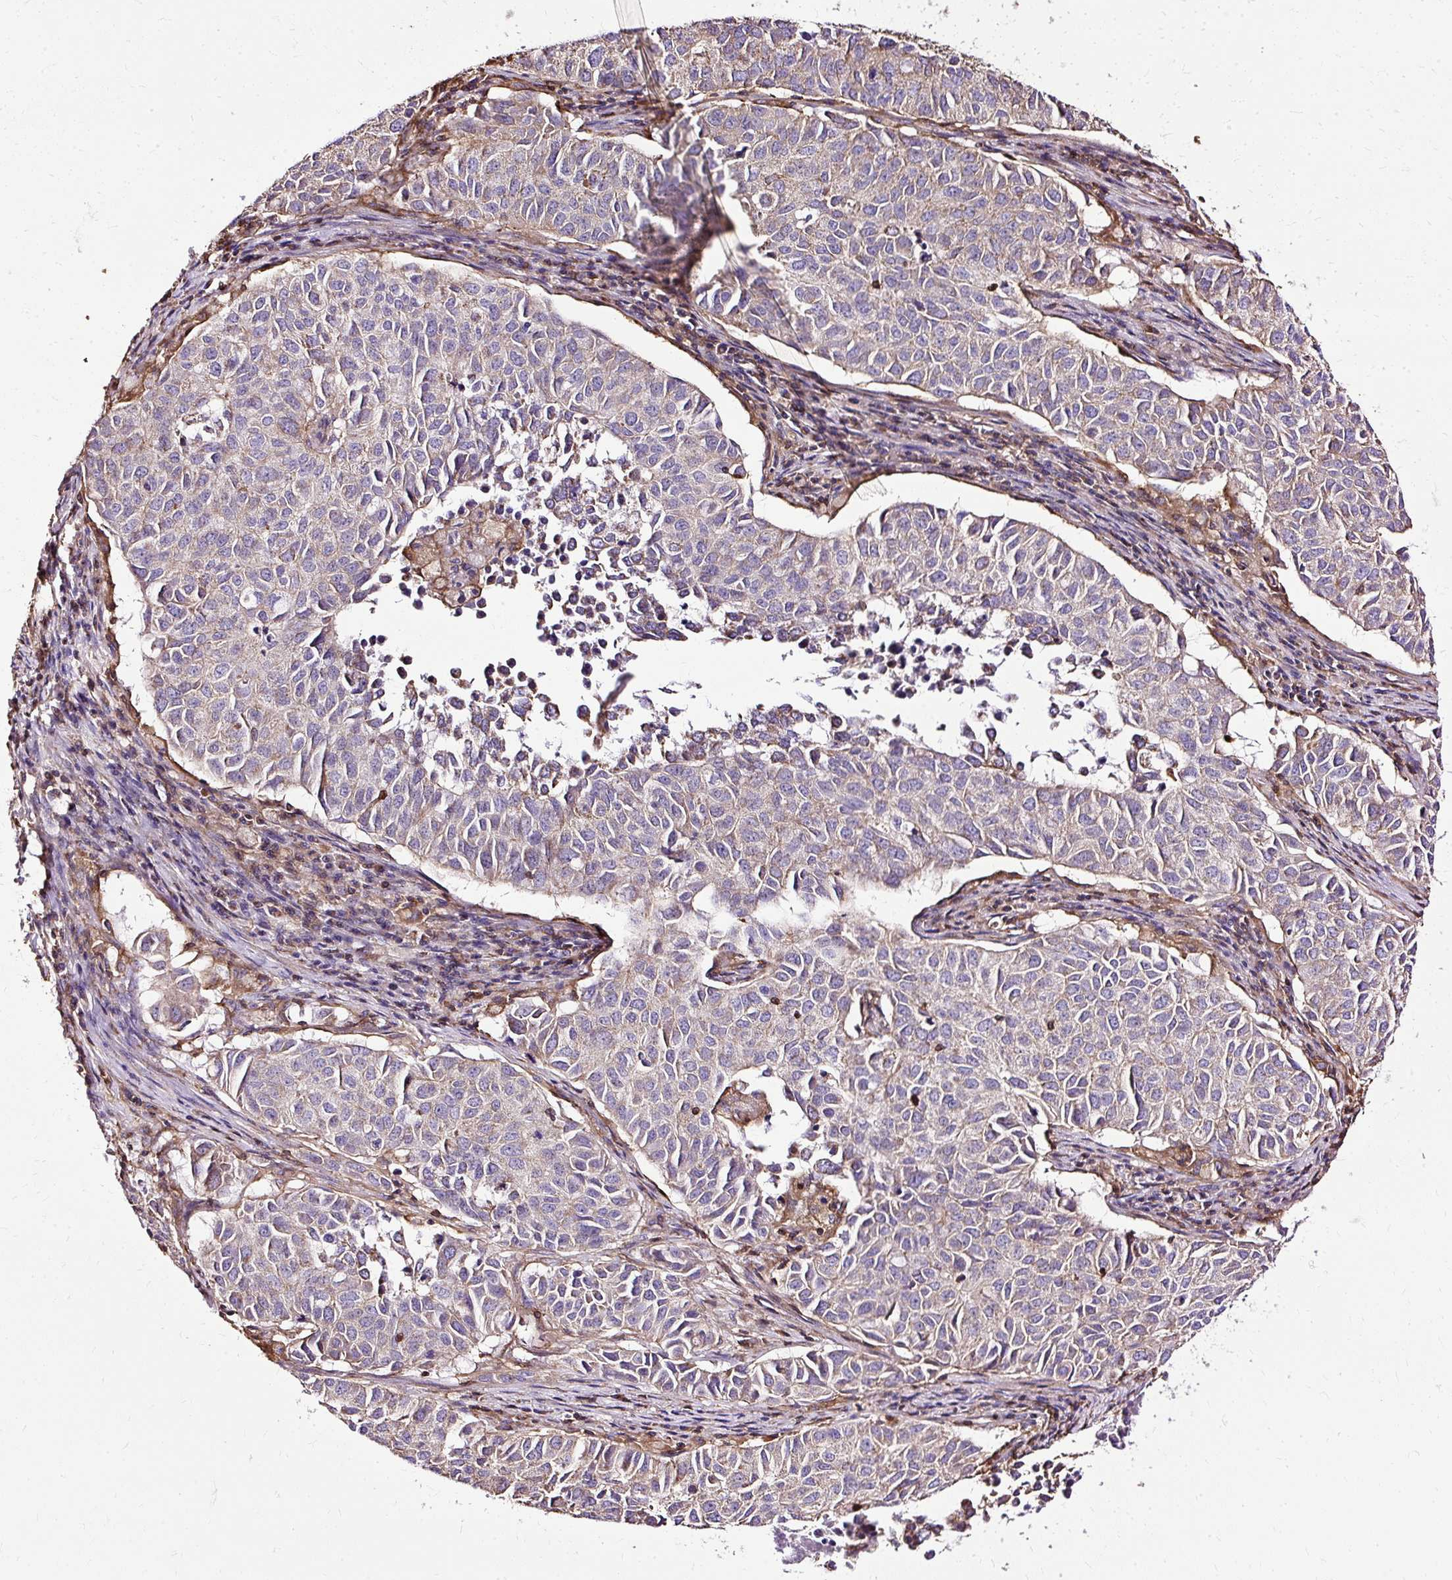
{"staining": {"intensity": "negative", "quantity": "none", "location": "none"}, "tissue": "lung cancer", "cell_type": "Tumor cells", "image_type": "cancer", "snomed": [{"axis": "morphology", "description": "Adenocarcinoma, NOS"}, {"axis": "topography", "description": "Lung"}], "caption": "Immunohistochemistry (IHC) photomicrograph of neoplastic tissue: adenocarcinoma (lung) stained with DAB (3,3'-diaminobenzidine) demonstrates no significant protein staining in tumor cells.", "gene": "KLHL11", "patient": {"sex": "female", "age": 50}}